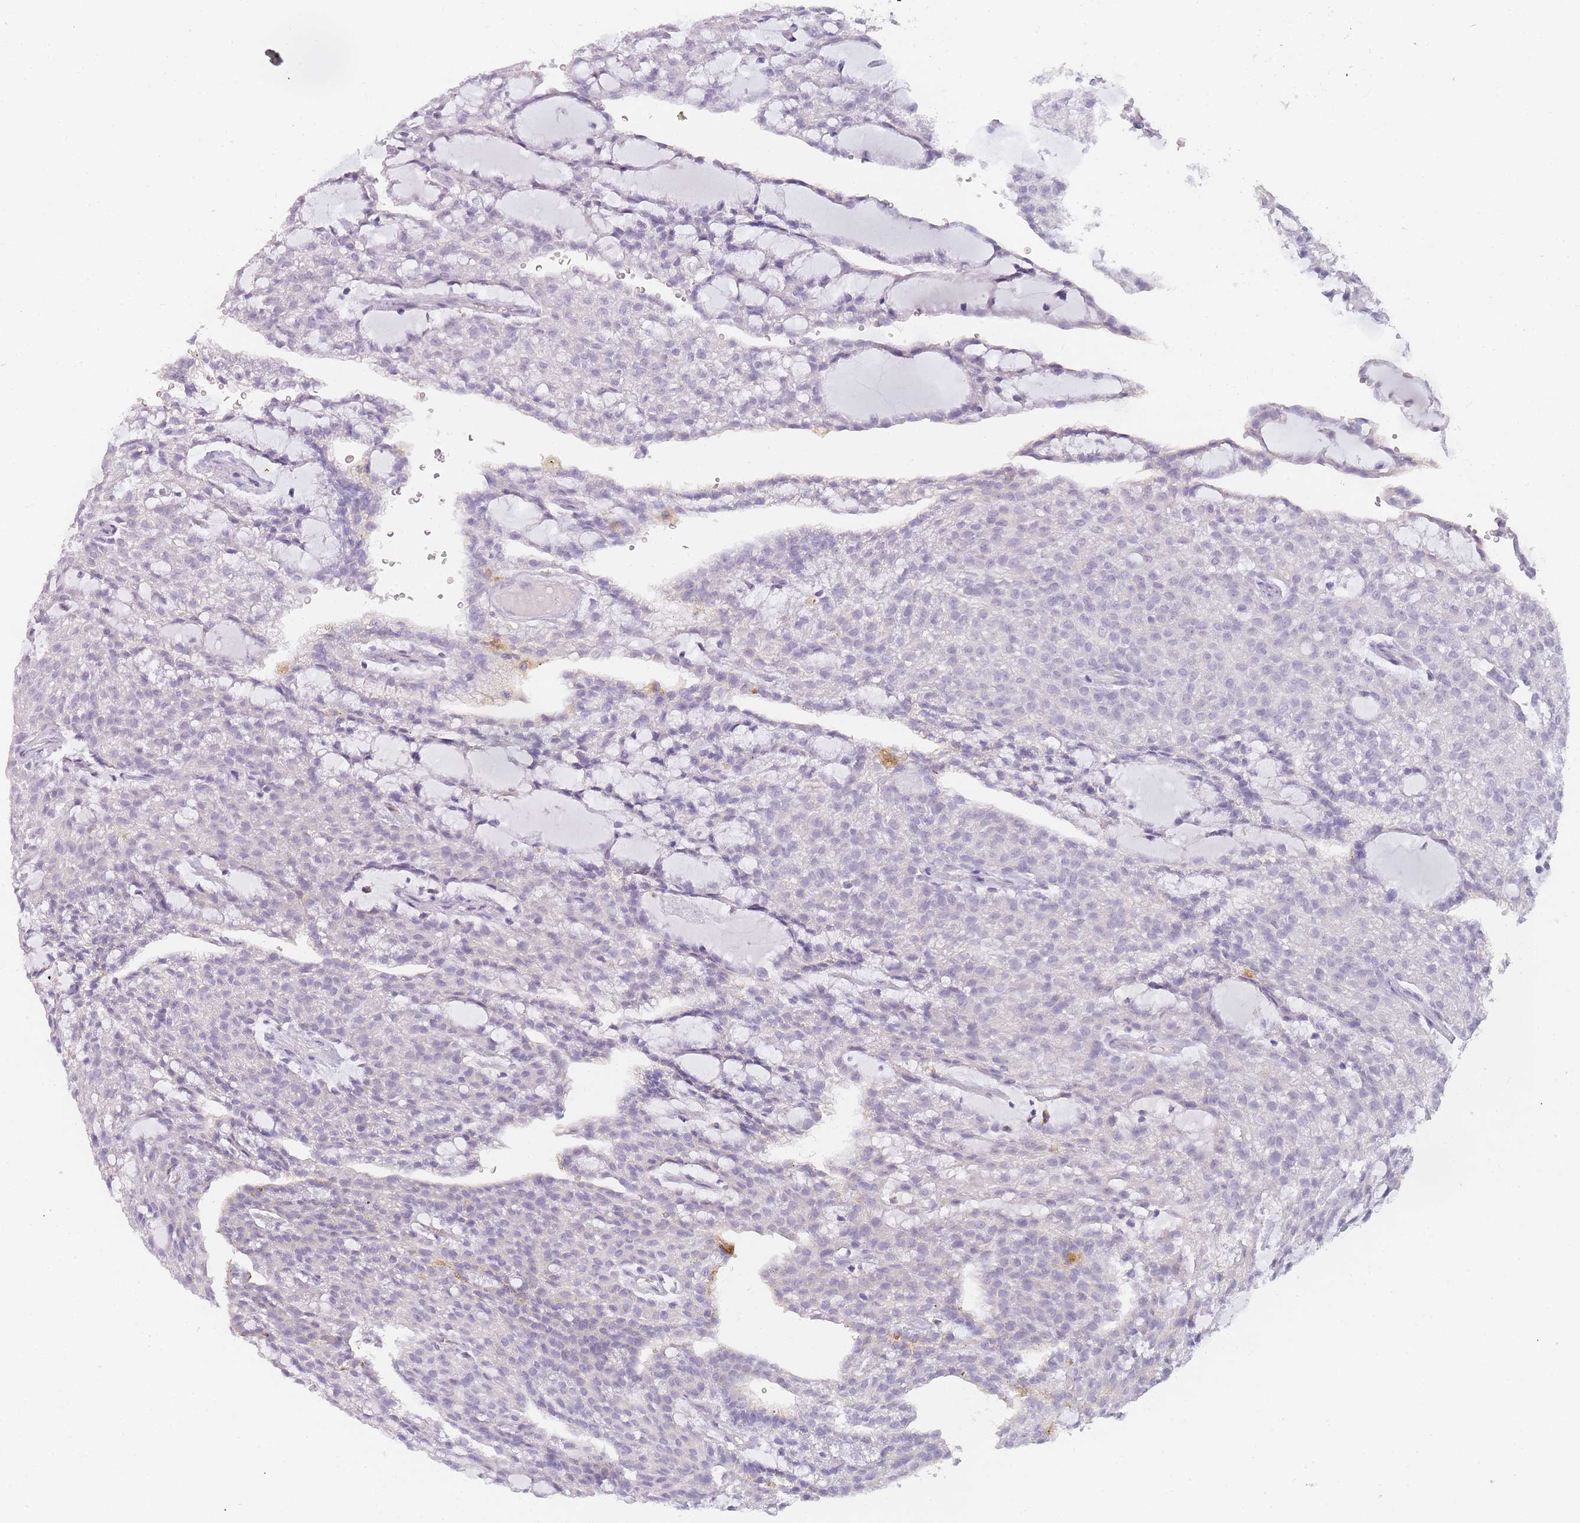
{"staining": {"intensity": "negative", "quantity": "none", "location": "none"}, "tissue": "renal cancer", "cell_type": "Tumor cells", "image_type": "cancer", "snomed": [{"axis": "morphology", "description": "Adenocarcinoma, NOS"}, {"axis": "topography", "description": "Kidney"}], "caption": "Tumor cells show no significant staining in renal cancer. (Stains: DAB (3,3'-diaminobenzidine) IHC with hematoxylin counter stain, Microscopy: brightfield microscopy at high magnification).", "gene": "INS", "patient": {"sex": "male", "age": 63}}